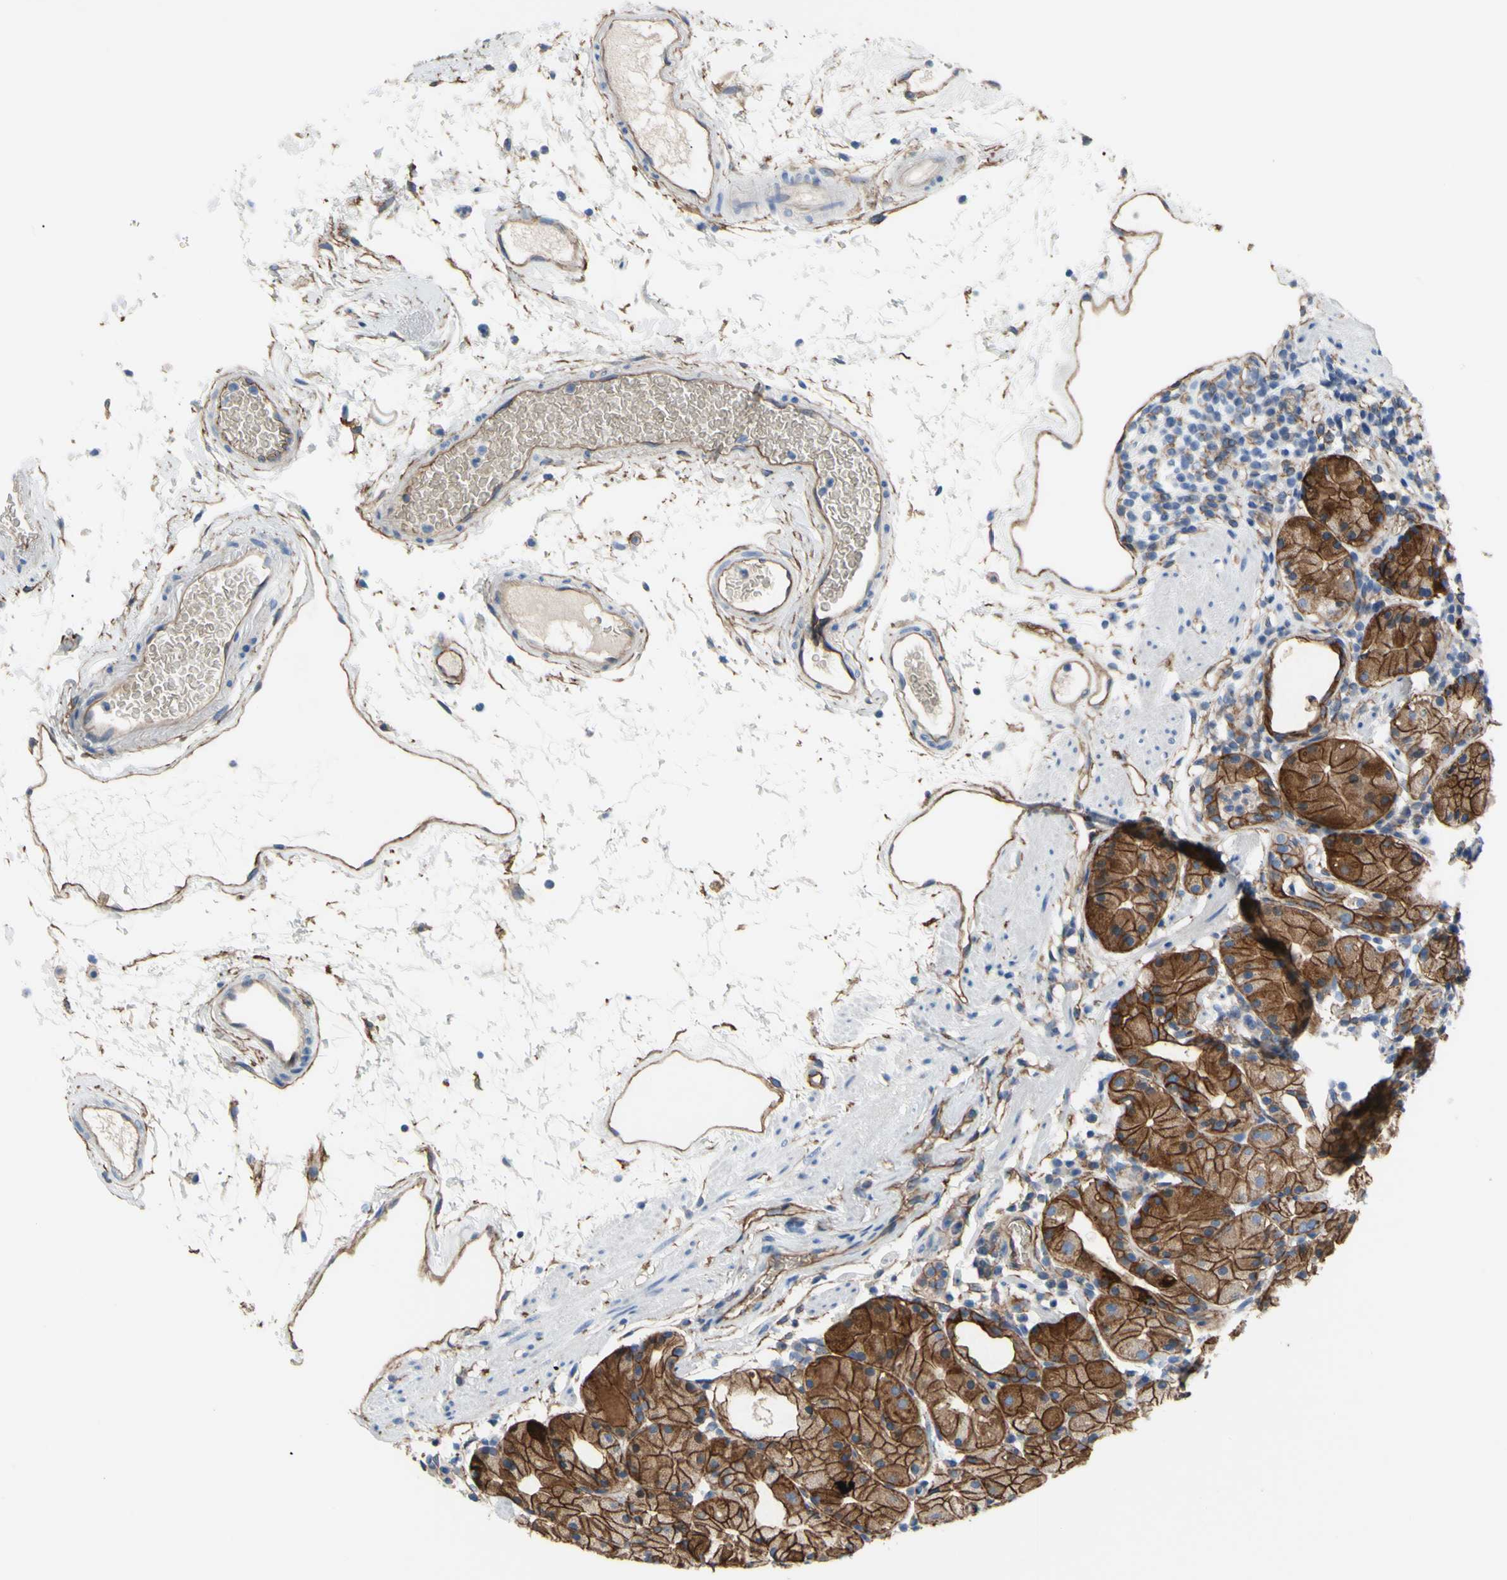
{"staining": {"intensity": "strong", "quantity": ">75%", "location": "cytoplasmic/membranous"}, "tissue": "stomach", "cell_type": "Glandular cells", "image_type": "normal", "snomed": [{"axis": "morphology", "description": "Normal tissue, NOS"}, {"axis": "topography", "description": "Stomach"}, {"axis": "topography", "description": "Stomach, lower"}], "caption": "An immunohistochemistry (IHC) image of normal tissue is shown. Protein staining in brown labels strong cytoplasmic/membranous positivity in stomach within glandular cells.", "gene": "TPBG", "patient": {"sex": "female", "age": 75}}